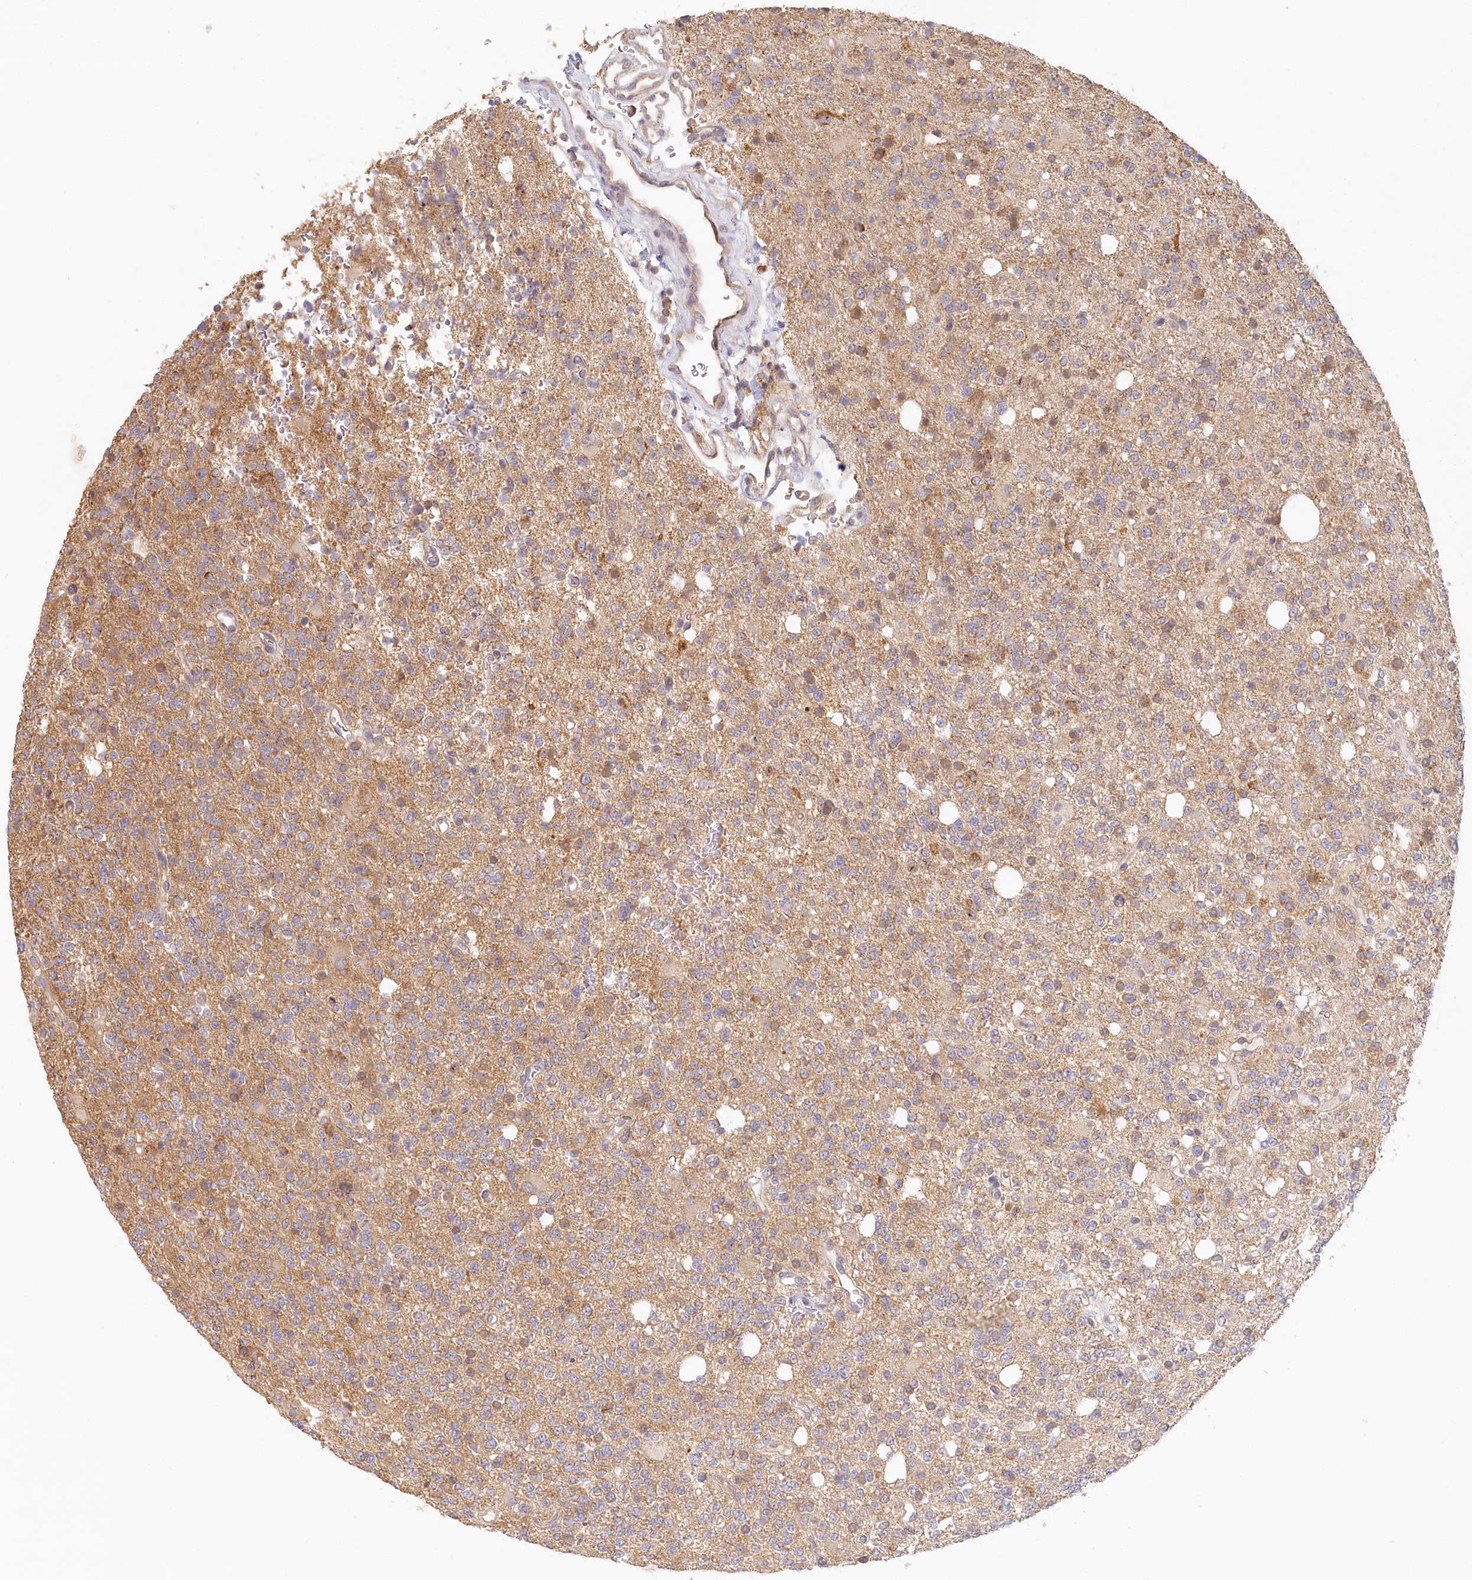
{"staining": {"intensity": "weak", "quantity": "25%-75%", "location": "cytoplasmic/membranous"}, "tissue": "glioma", "cell_type": "Tumor cells", "image_type": "cancer", "snomed": [{"axis": "morphology", "description": "Glioma, malignant, High grade"}, {"axis": "topography", "description": "Brain"}], "caption": "Immunohistochemical staining of human malignant high-grade glioma demonstrates low levels of weak cytoplasmic/membranous protein staining in about 25%-75% of tumor cells.", "gene": "VSIG1", "patient": {"sex": "female", "age": 62}}